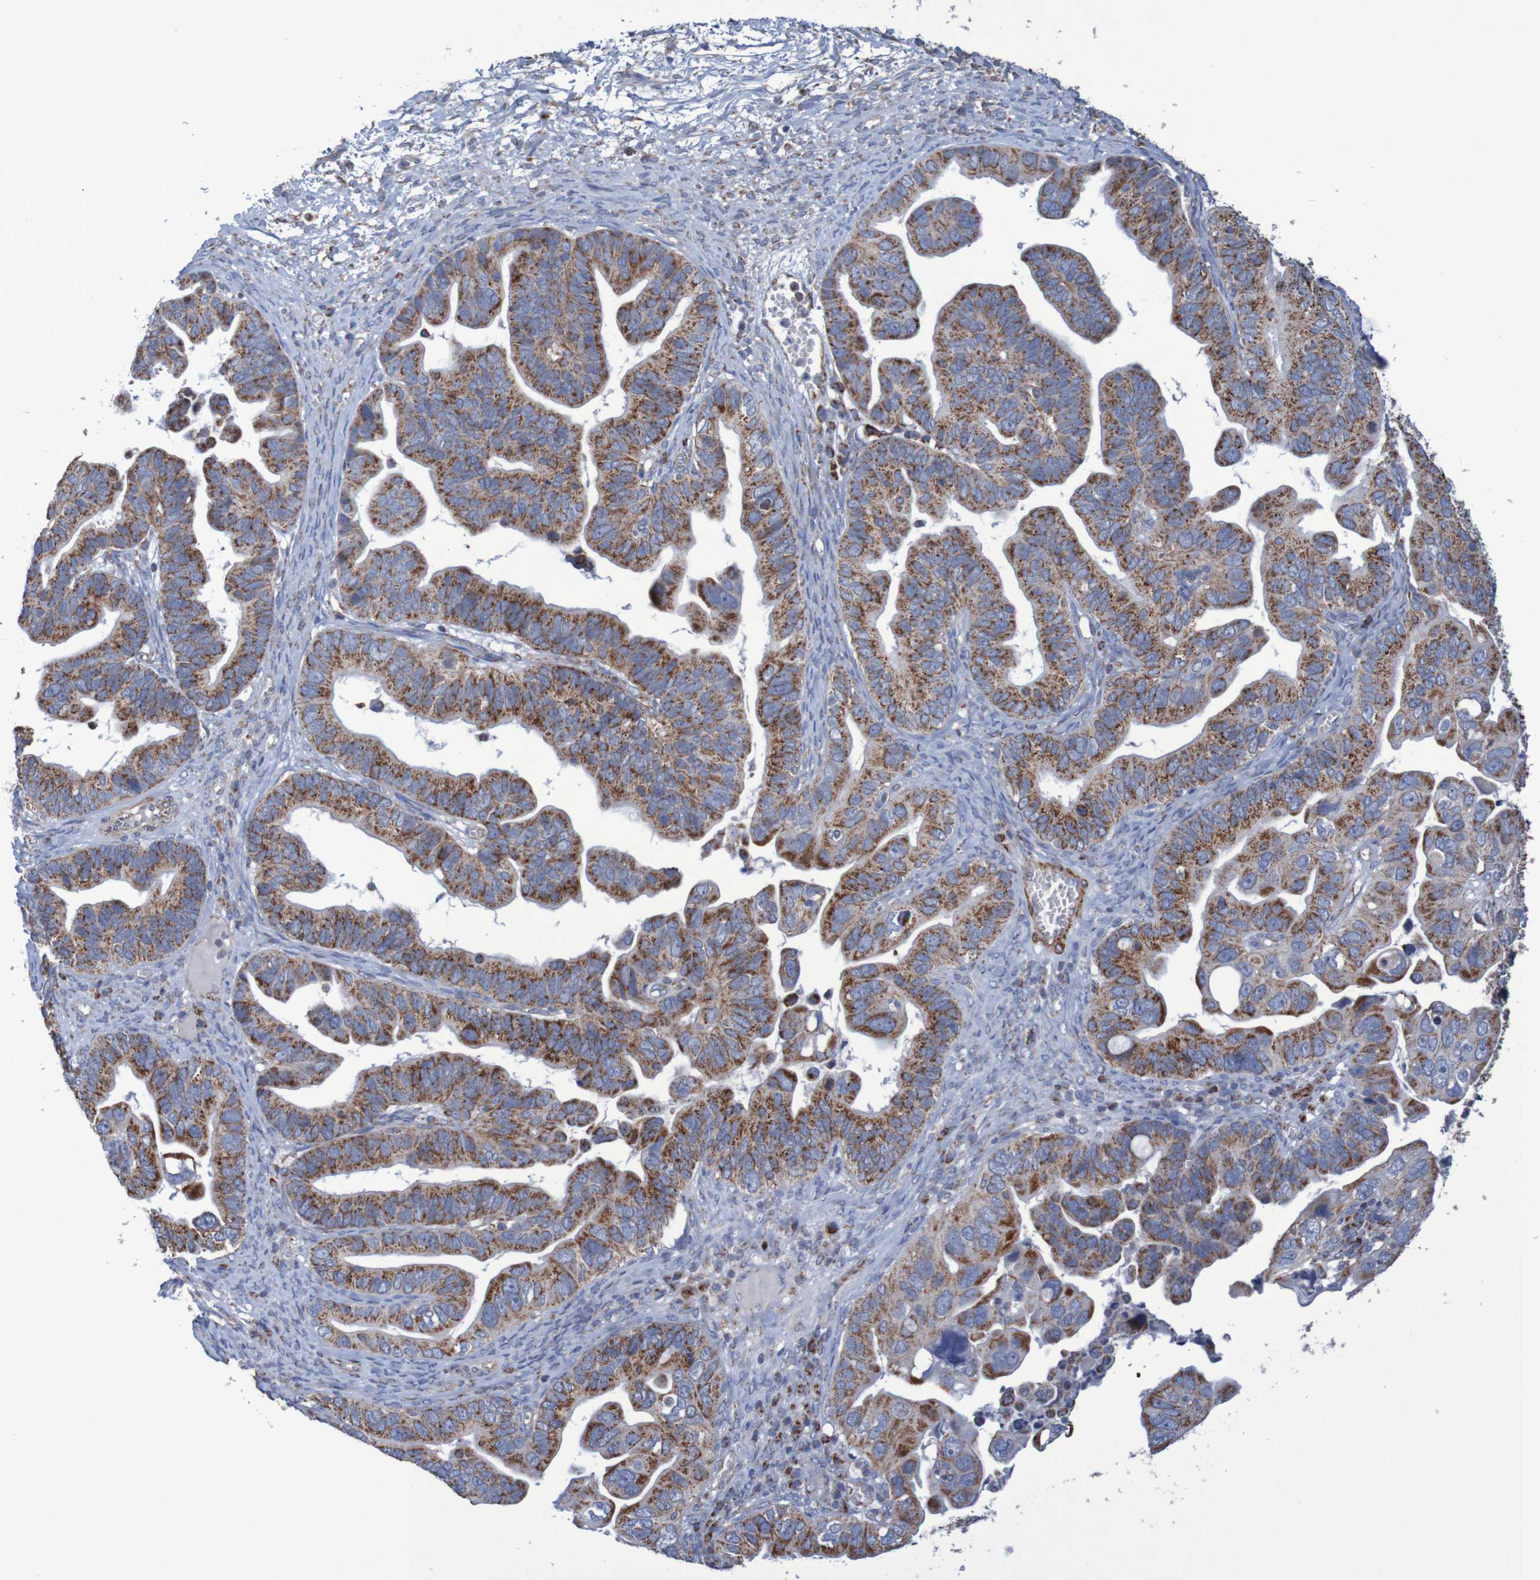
{"staining": {"intensity": "strong", "quantity": ">75%", "location": "cytoplasmic/membranous"}, "tissue": "ovarian cancer", "cell_type": "Tumor cells", "image_type": "cancer", "snomed": [{"axis": "morphology", "description": "Cystadenocarcinoma, serous, NOS"}, {"axis": "topography", "description": "Ovary"}], "caption": "Tumor cells reveal strong cytoplasmic/membranous positivity in approximately >75% of cells in ovarian serous cystadenocarcinoma. (Stains: DAB (3,3'-diaminobenzidine) in brown, nuclei in blue, Microscopy: brightfield microscopy at high magnification).", "gene": "MMEL1", "patient": {"sex": "female", "age": 56}}